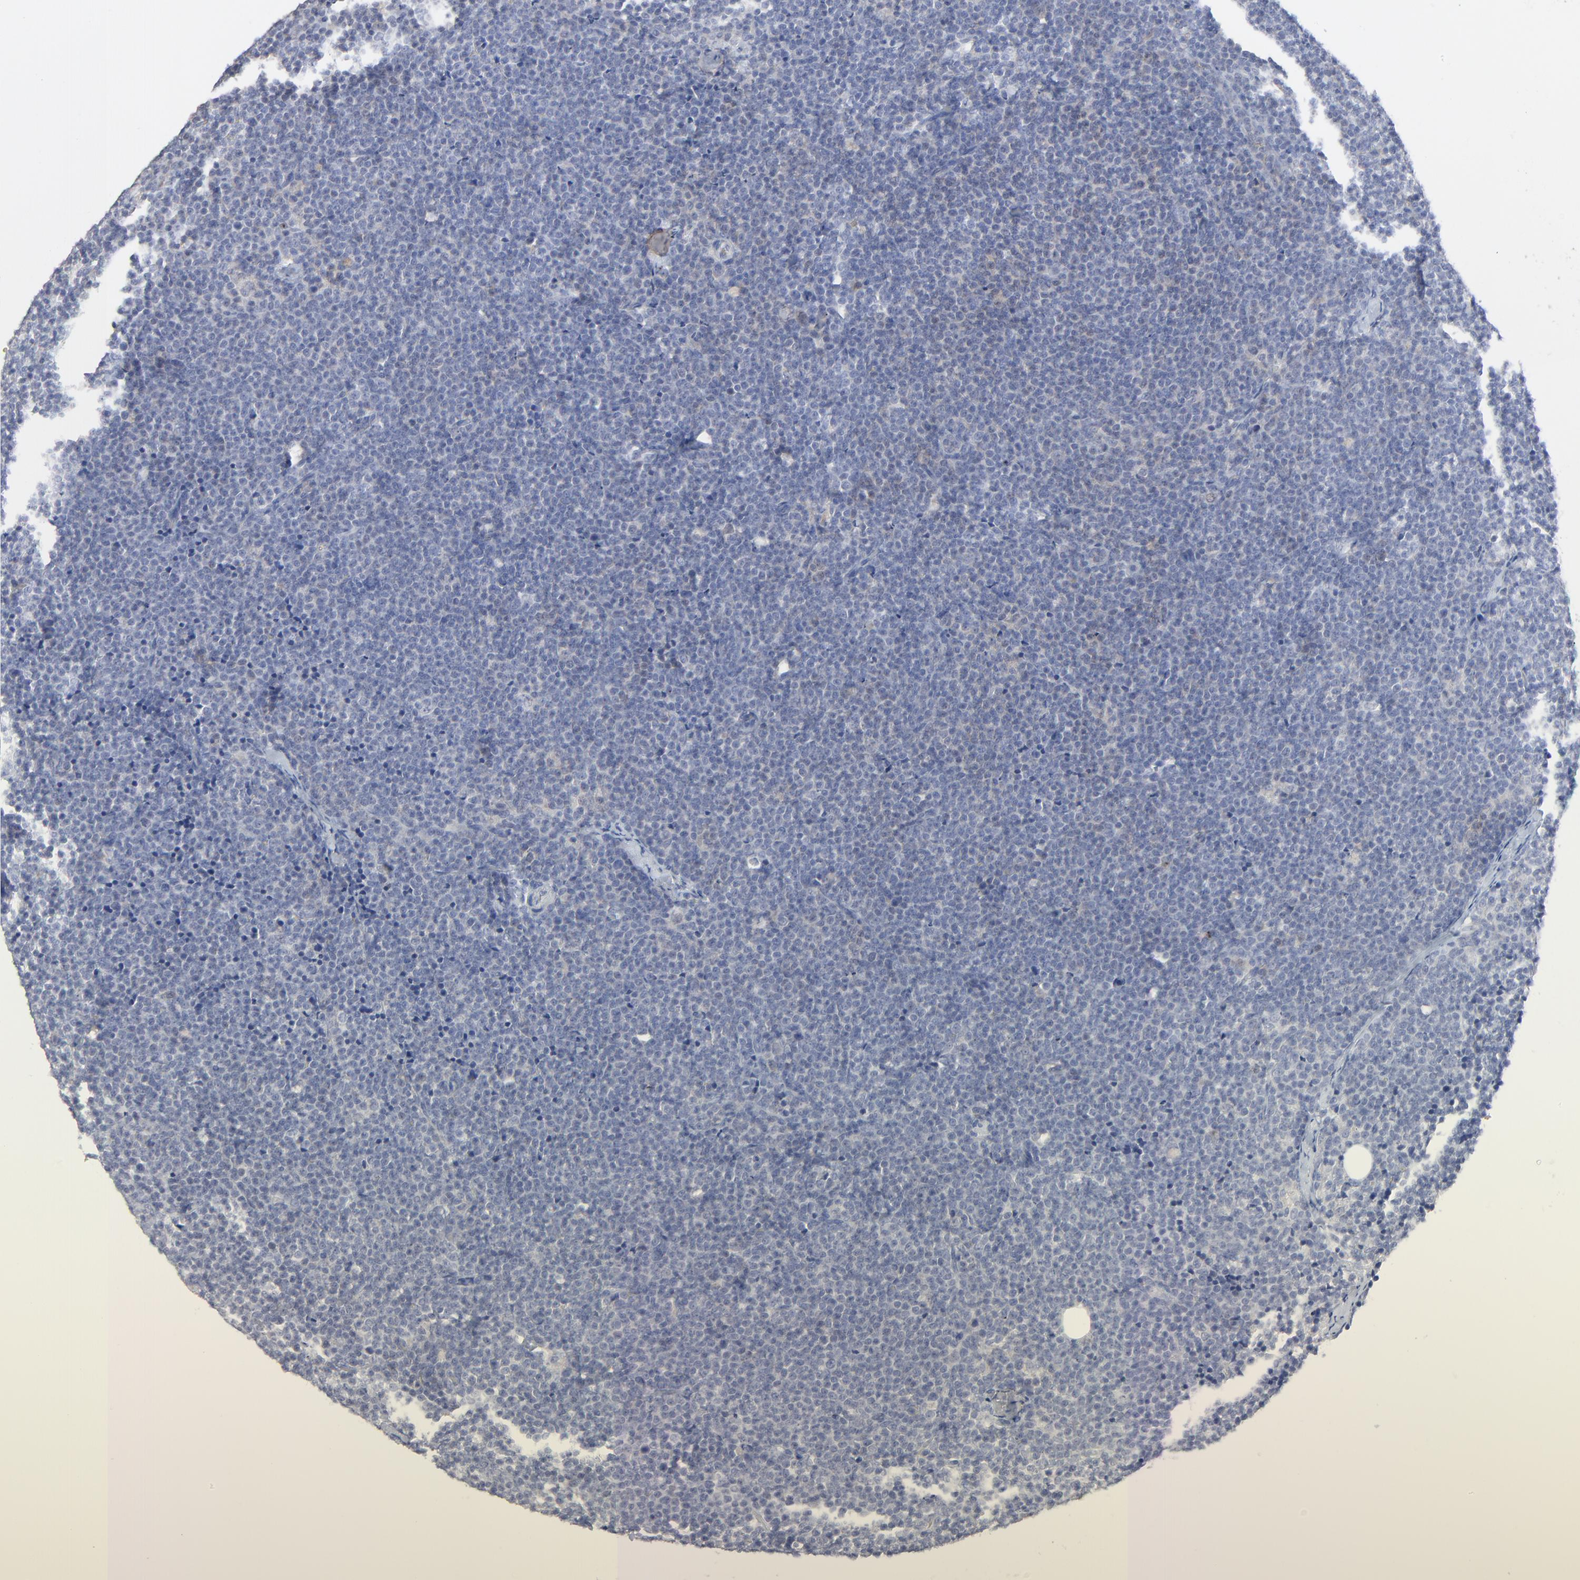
{"staining": {"intensity": "negative", "quantity": "none", "location": "none"}, "tissue": "lymphoma", "cell_type": "Tumor cells", "image_type": "cancer", "snomed": [{"axis": "morphology", "description": "Malignant lymphoma, non-Hodgkin's type, High grade"}, {"axis": "topography", "description": "Lymph node"}], "caption": "Tumor cells are negative for protein expression in human lymphoma.", "gene": "FANCB", "patient": {"sex": "female", "age": 58}}